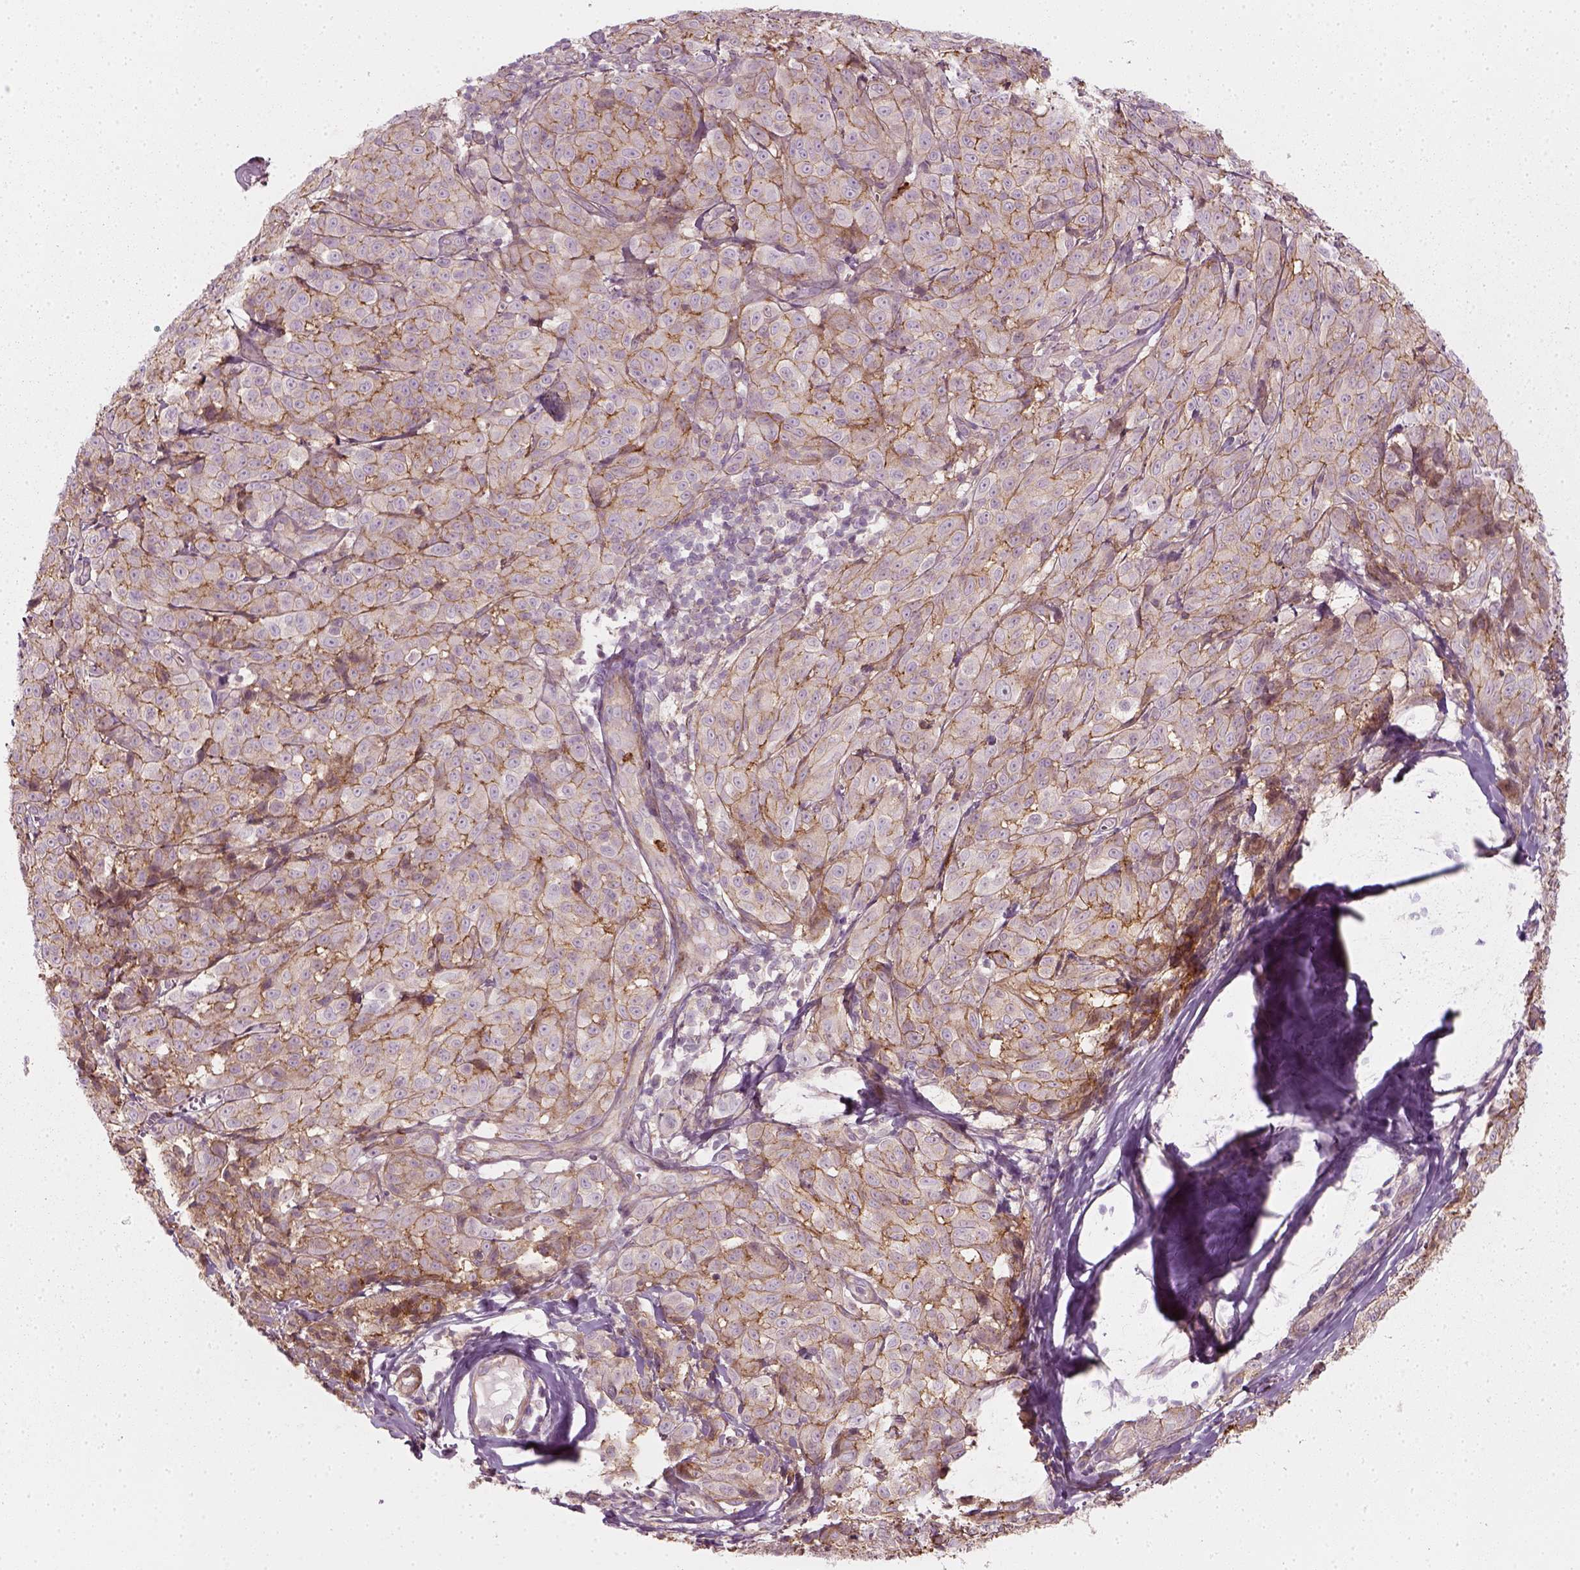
{"staining": {"intensity": "moderate", "quantity": "<25%", "location": "cytoplasmic/membranous"}, "tissue": "melanoma", "cell_type": "Tumor cells", "image_type": "cancer", "snomed": [{"axis": "morphology", "description": "Malignant melanoma, NOS"}, {"axis": "topography", "description": "Skin"}], "caption": "IHC of melanoma reveals low levels of moderate cytoplasmic/membranous positivity in about <25% of tumor cells. (DAB IHC, brown staining for protein, blue staining for nuclei).", "gene": "NPTN", "patient": {"sex": "male", "age": 89}}